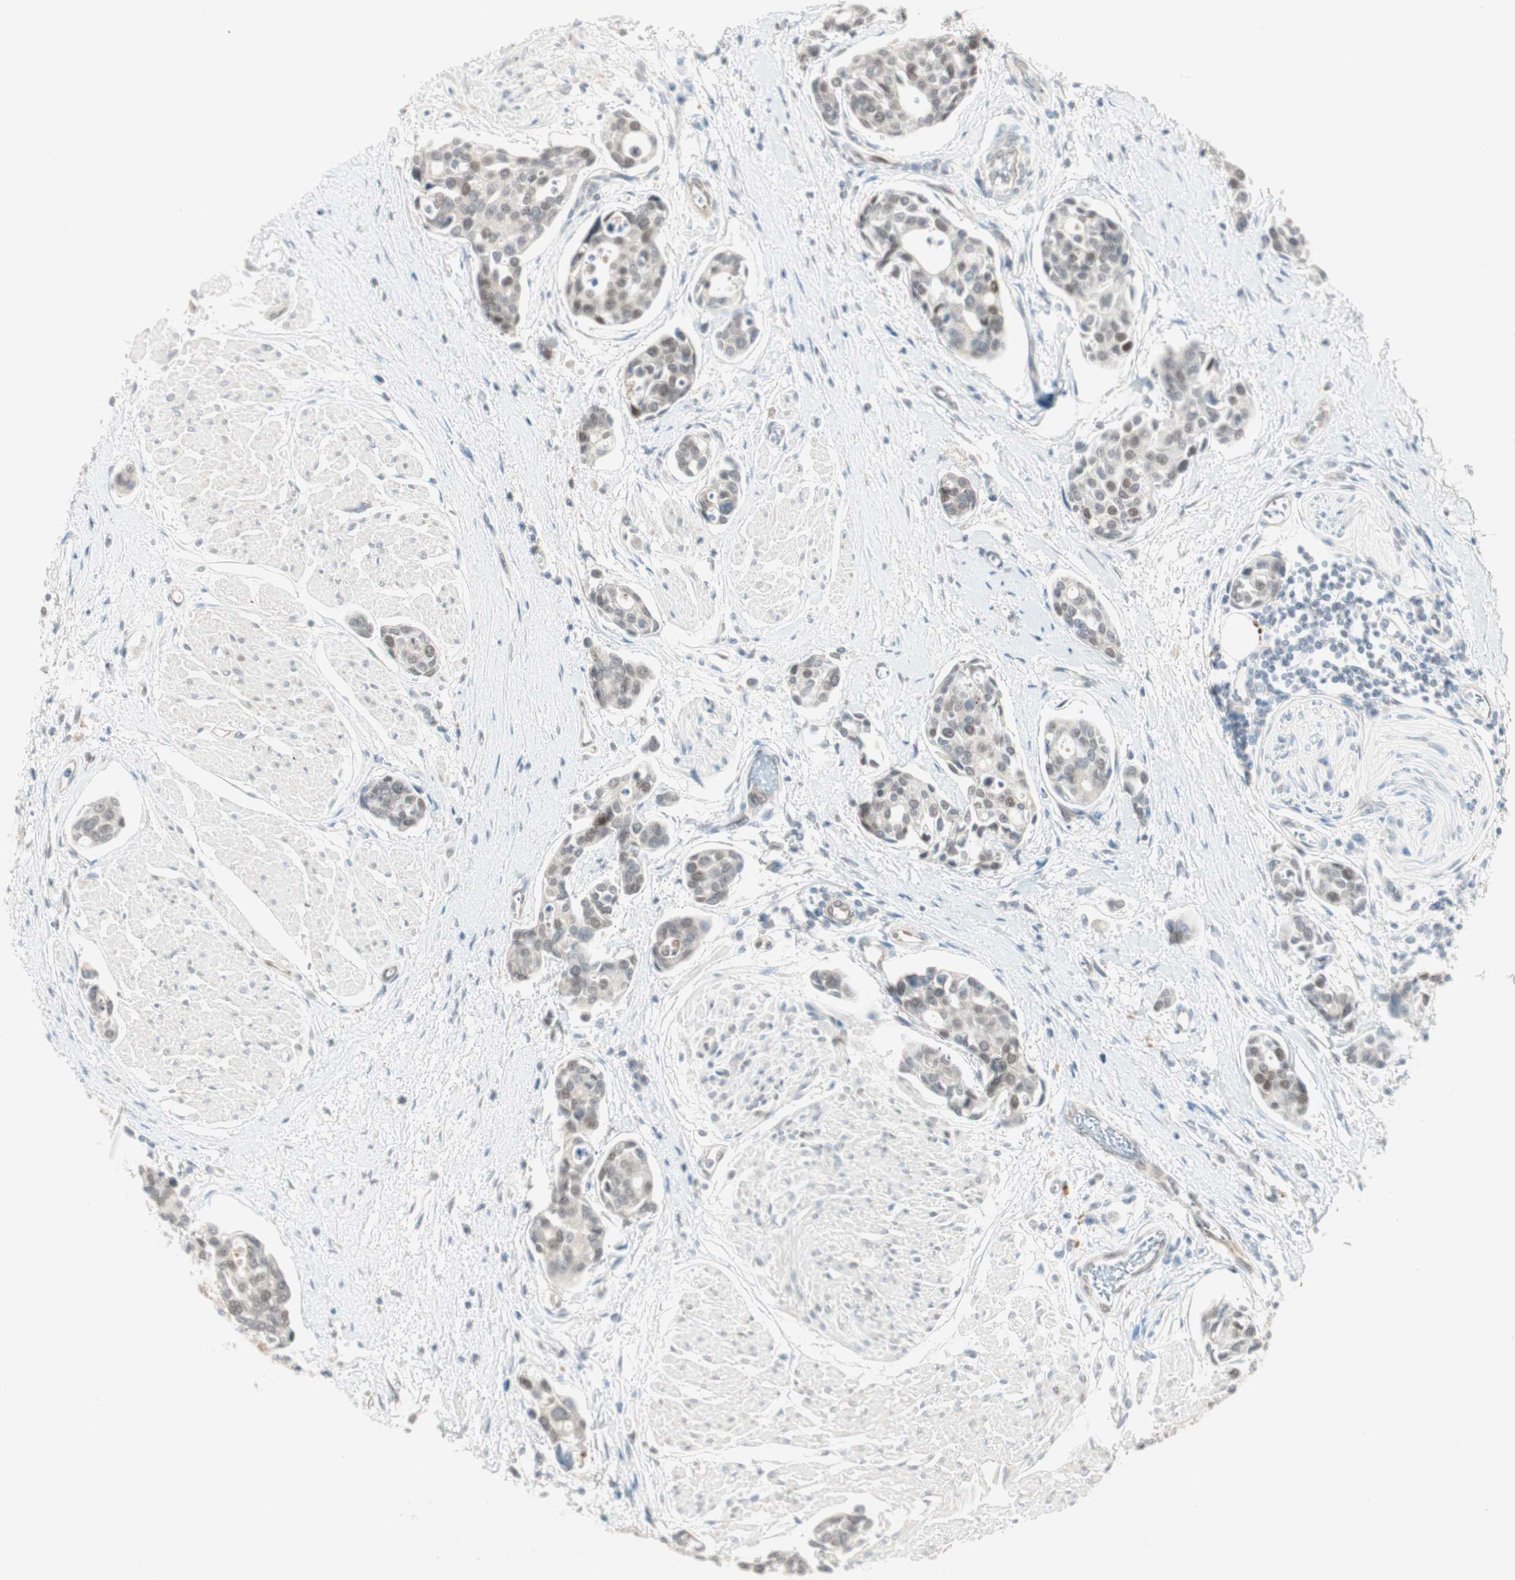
{"staining": {"intensity": "weak", "quantity": ">75%", "location": "cytoplasmic/membranous,nuclear"}, "tissue": "urothelial cancer", "cell_type": "Tumor cells", "image_type": "cancer", "snomed": [{"axis": "morphology", "description": "Urothelial carcinoma, High grade"}, {"axis": "topography", "description": "Urinary bladder"}], "caption": "The immunohistochemical stain highlights weak cytoplasmic/membranous and nuclear staining in tumor cells of urothelial cancer tissue.", "gene": "ZNF37A", "patient": {"sex": "male", "age": 78}}